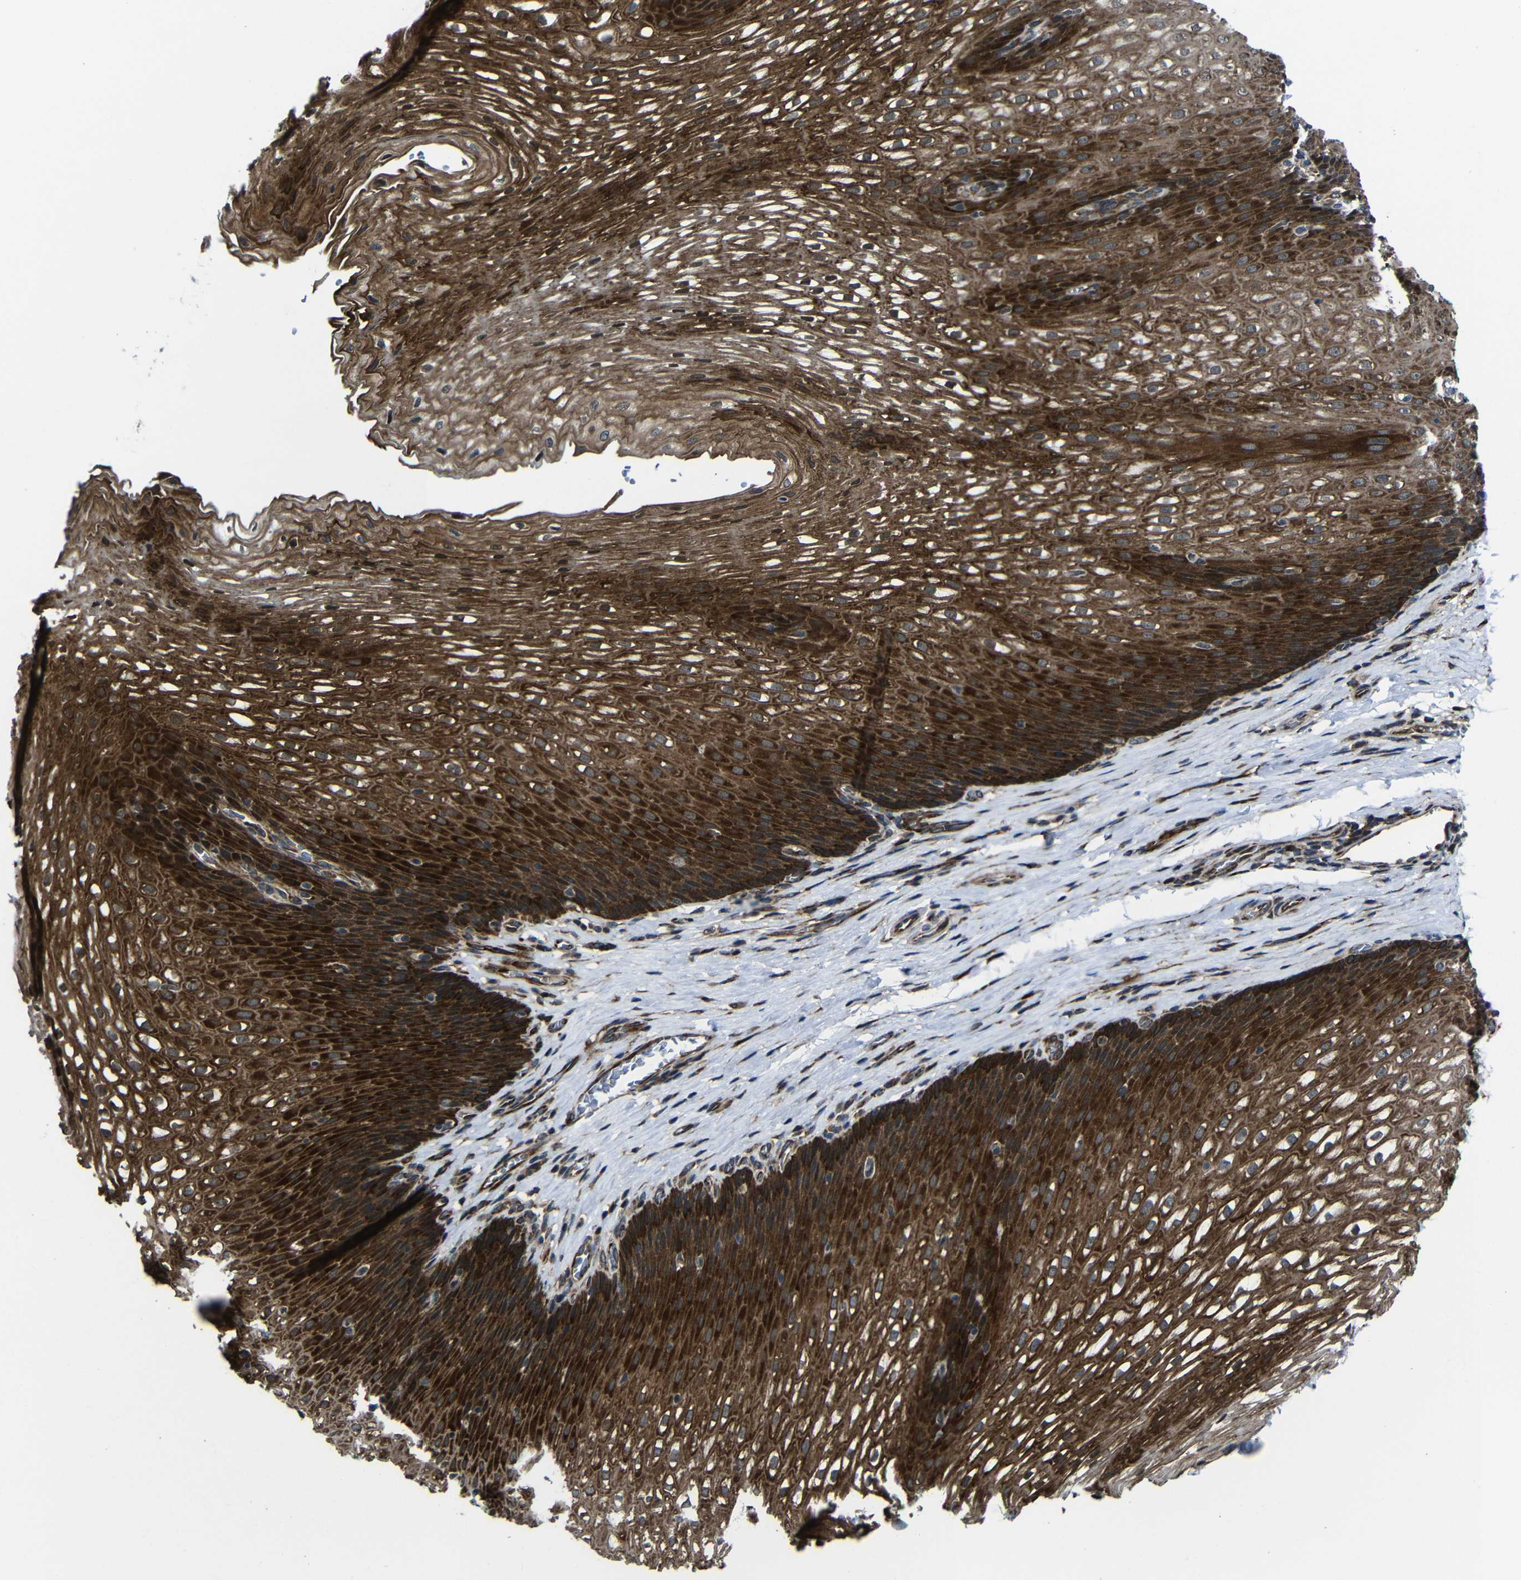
{"staining": {"intensity": "strong", "quantity": ">75%", "location": "cytoplasmic/membranous"}, "tissue": "esophagus", "cell_type": "Squamous epithelial cells", "image_type": "normal", "snomed": [{"axis": "morphology", "description": "Normal tissue, NOS"}, {"axis": "topography", "description": "Esophagus"}], "caption": "A high-resolution image shows IHC staining of benign esophagus, which reveals strong cytoplasmic/membranous staining in about >75% of squamous epithelial cells.", "gene": "KIAA0513", "patient": {"sex": "male", "age": 48}}